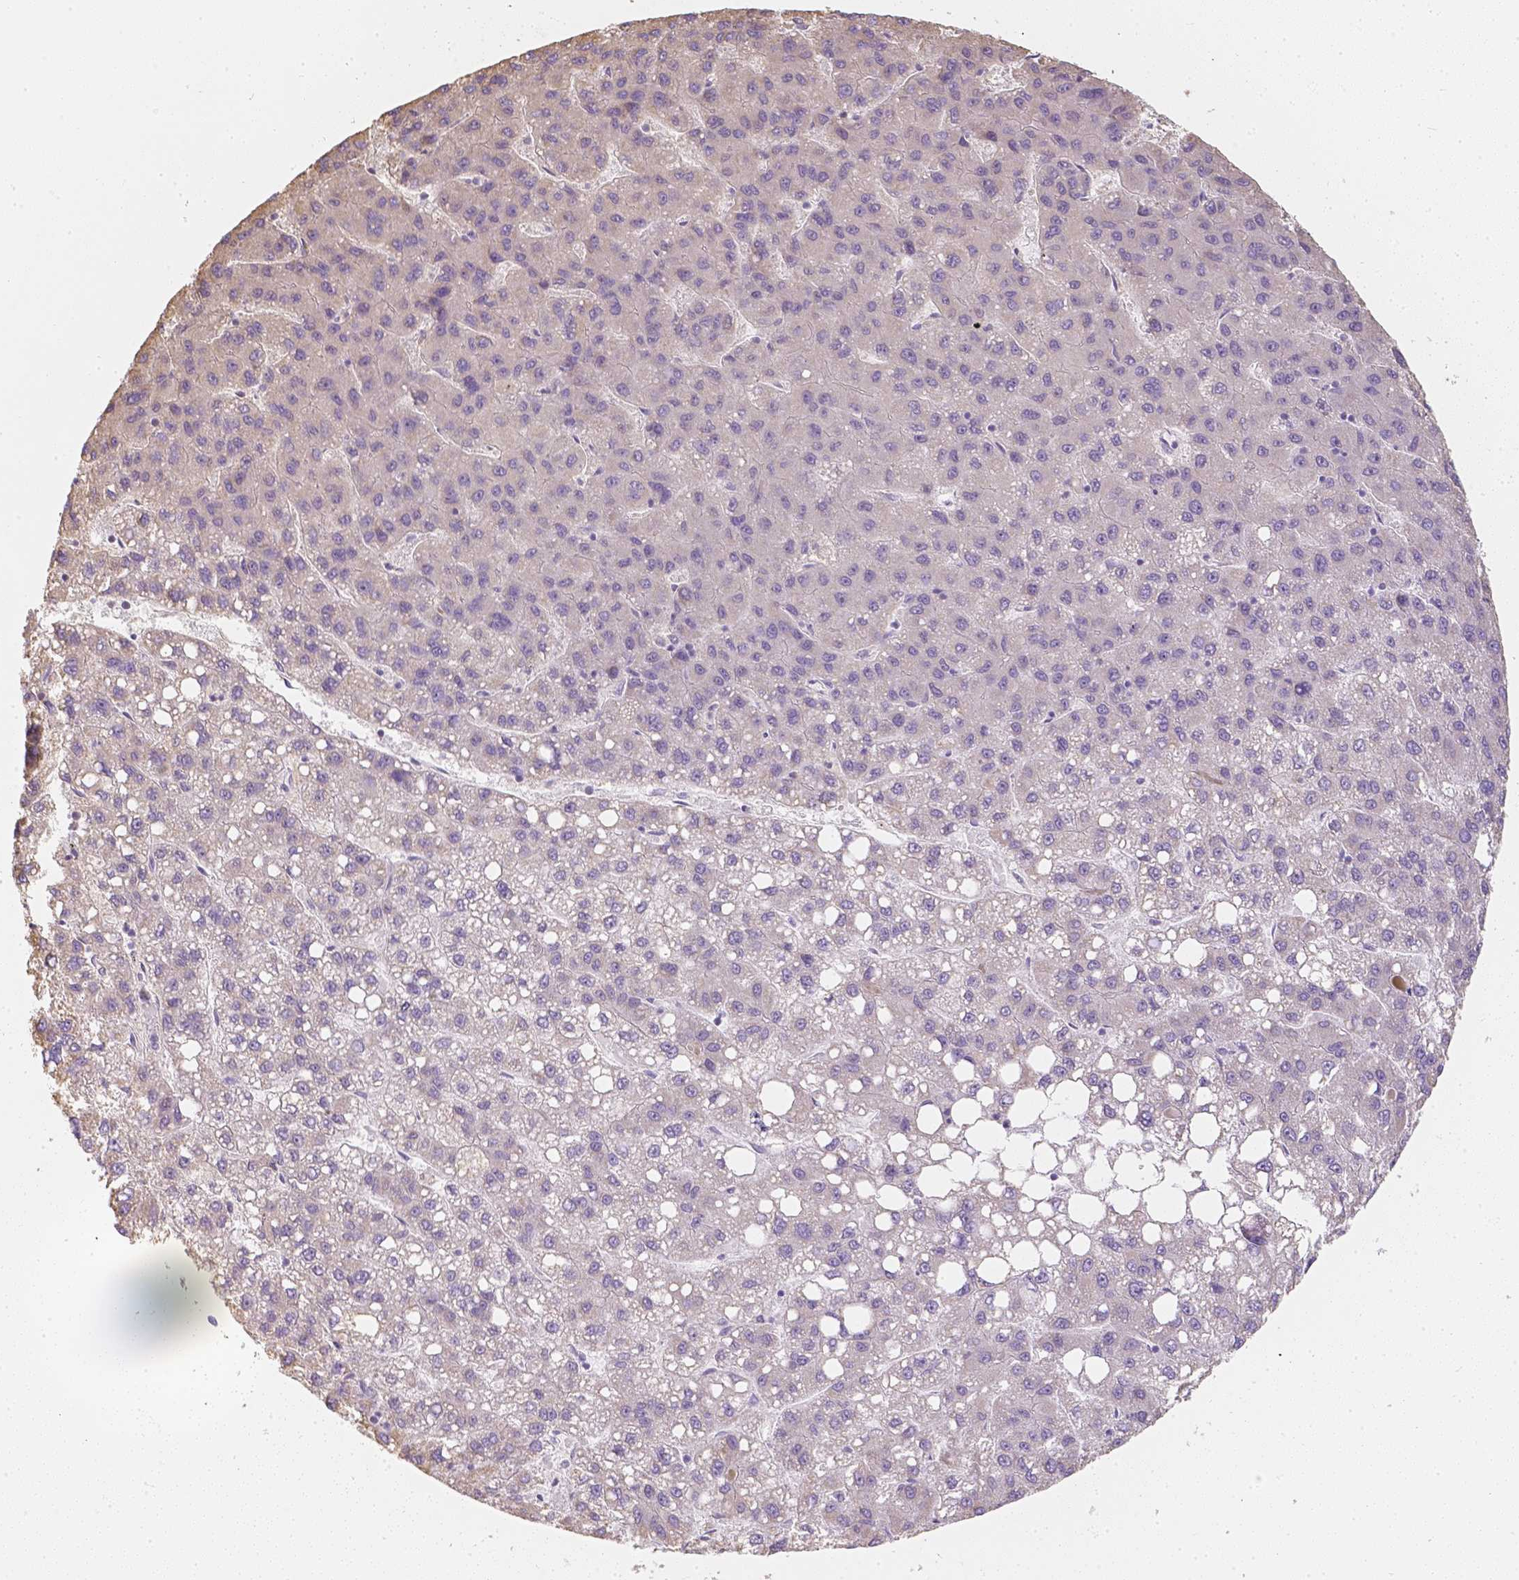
{"staining": {"intensity": "negative", "quantity": "none", "location": "none"}, "tissue": "liver cancer", "cell_type": "Tumor cells", "image_type": "cancer", "snomed": [{"axis": "morphology", "description": "Carcinoma, Hepatocellular, NOS"}, {"axis": "topography", "description": "Liver"}], "caption": "DAB immunohistochemical staining of human hepatocellular carcinoma (liver) shows no significant positivity in tumor cells. The staining was performed using DAB (3,3'-diaminobenzidine) to visualize the protein expression in brown, while the nuclei were stained in blue with hematoxylin (Magnification: 20x).", "gene": "NVL", "patient": {"sex": "female", "age": 82}}